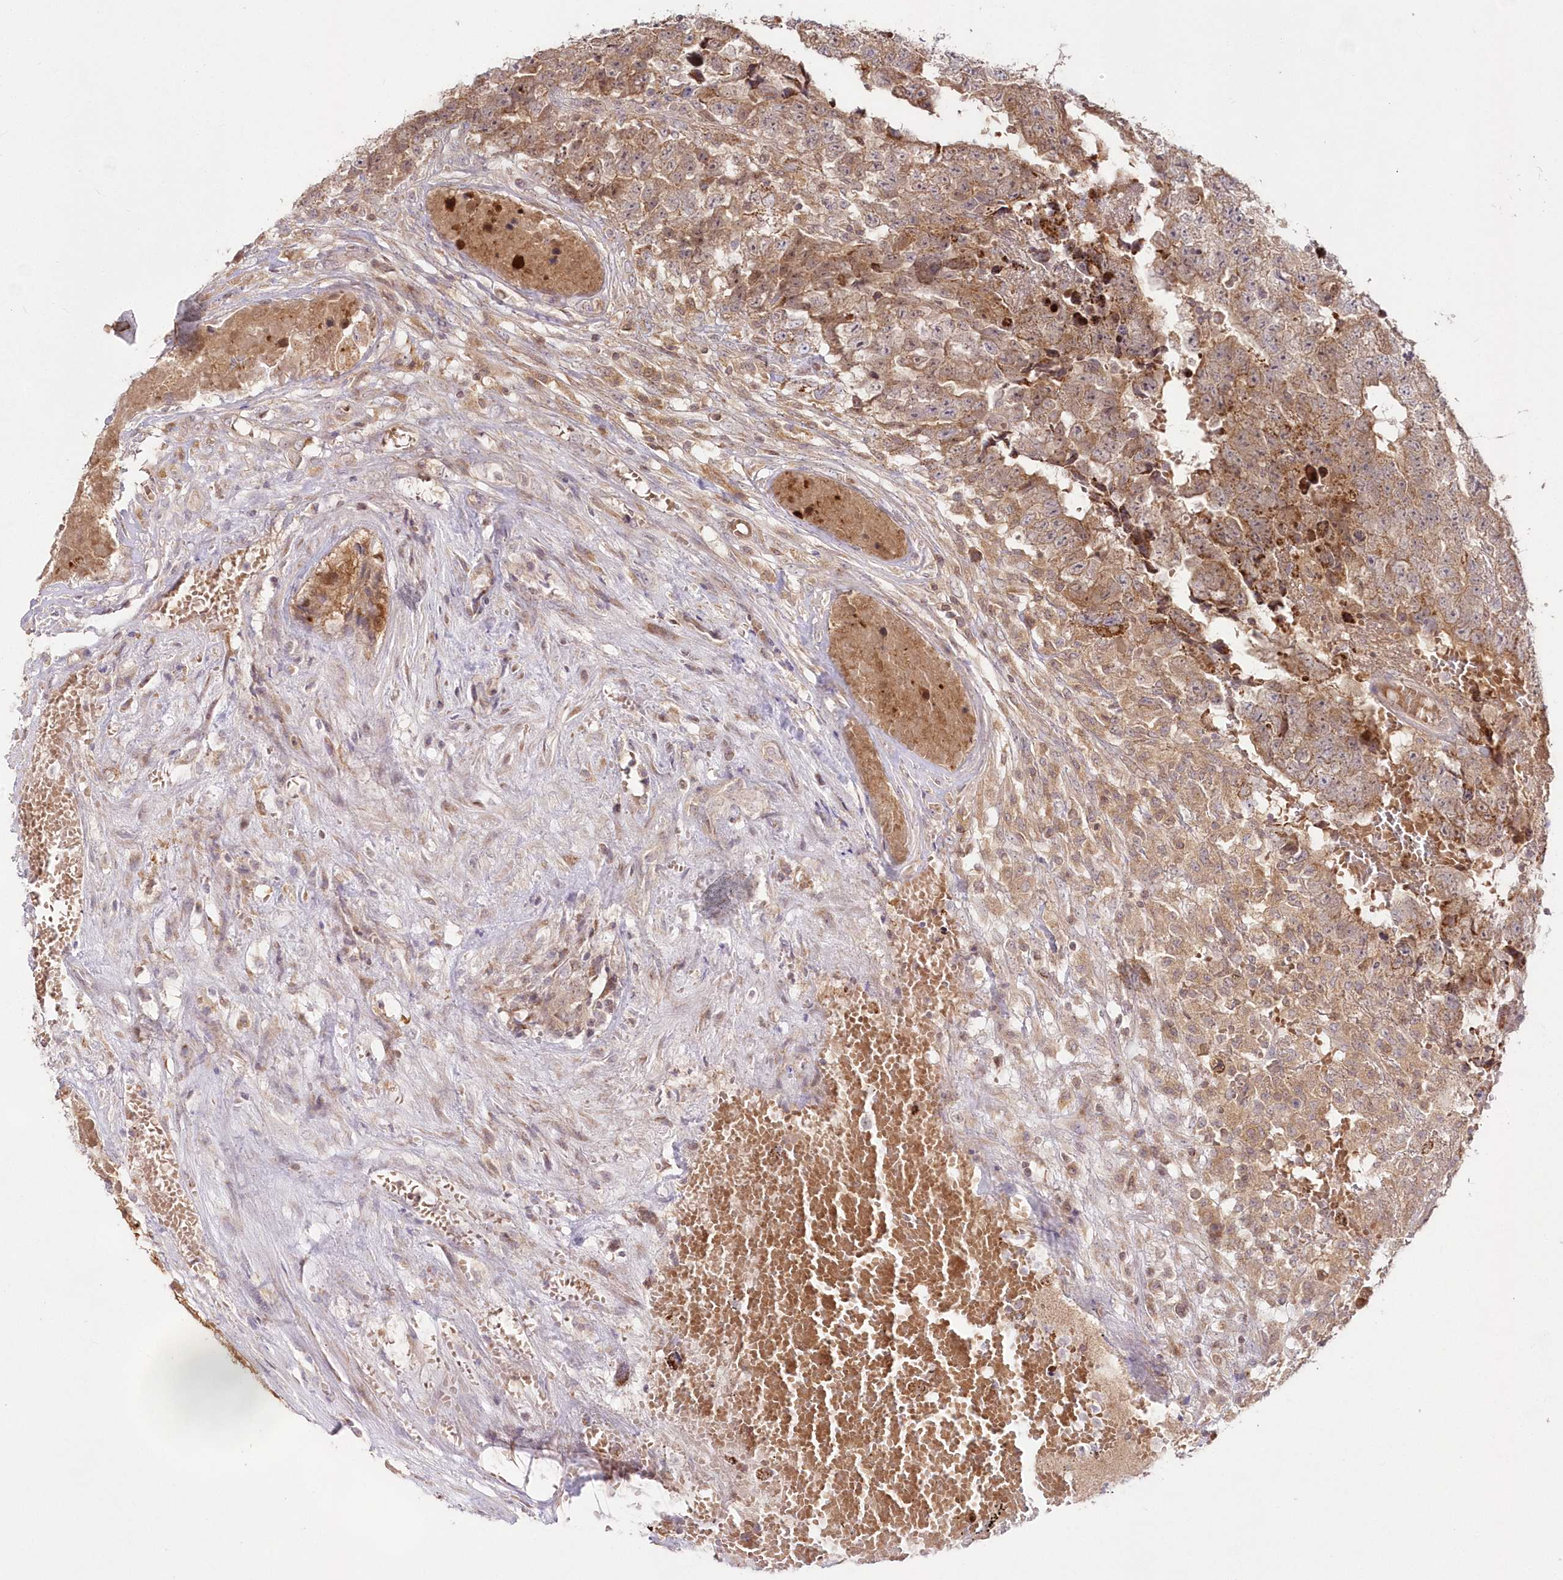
{"staining": {"intensity": "moderate", "quantity": ">75%", "location": "cytoplasmic/membranous"}, "tissue": "testis cancer", "cell_type": "Tumor cells", "image_type": "cancer", "snomed": [{"axis": "morphology", "description": "Carcinoma, Embryonal, NOS"}, {"axis": "topography", "description": "Testis"}], "caption": "Moderate cytoplasmic/membranous protein positivity is present in approximately >75% of tumor cells in embryonal carcinoma (testis). (DAB = brown stain, brightfield microscopy at high magnification).", "gene": "IMPA1", "patient": {"sex": "male", "age": 25}}